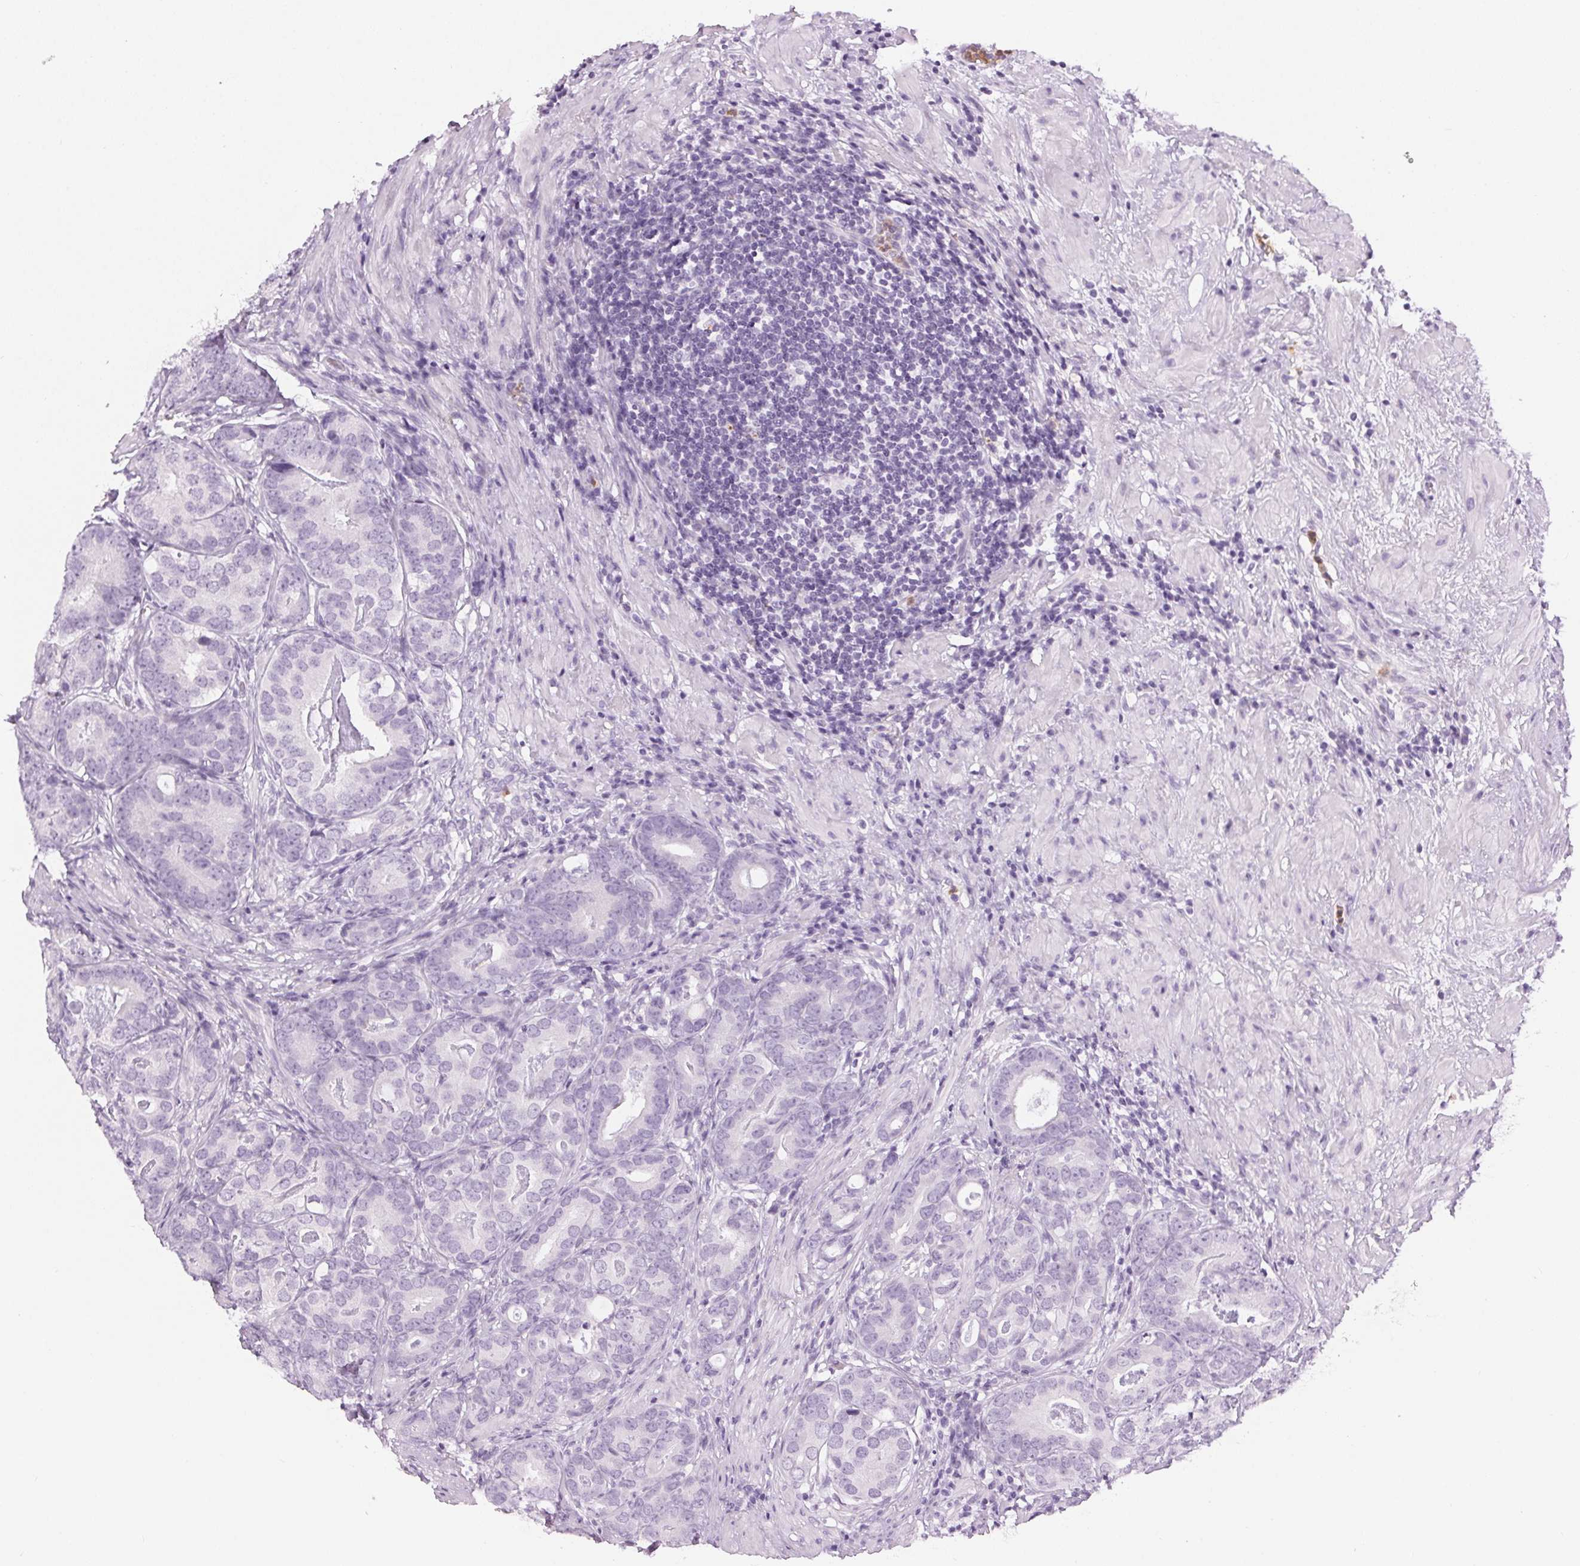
{"staining": {"intensity": "negative", "quantity": "none", "location": "none"}, "tissue": "prostate cancer", "cell_type": "Tumor cells", "image_type": "cancer", "snomed": [{"axis": "morphology", "description": "Adenocarcinoma, Low grade"}, {"axis": "topography", "description": "Prostate and seminal vesicle, NOS"}], "caption": "This is an IHC photomicrograph of prostate low-grade adenocarcinoma. There is no positivity in tumor cells.", "gene": "MPO", "patient": {"sex": "male", "age": 71}}